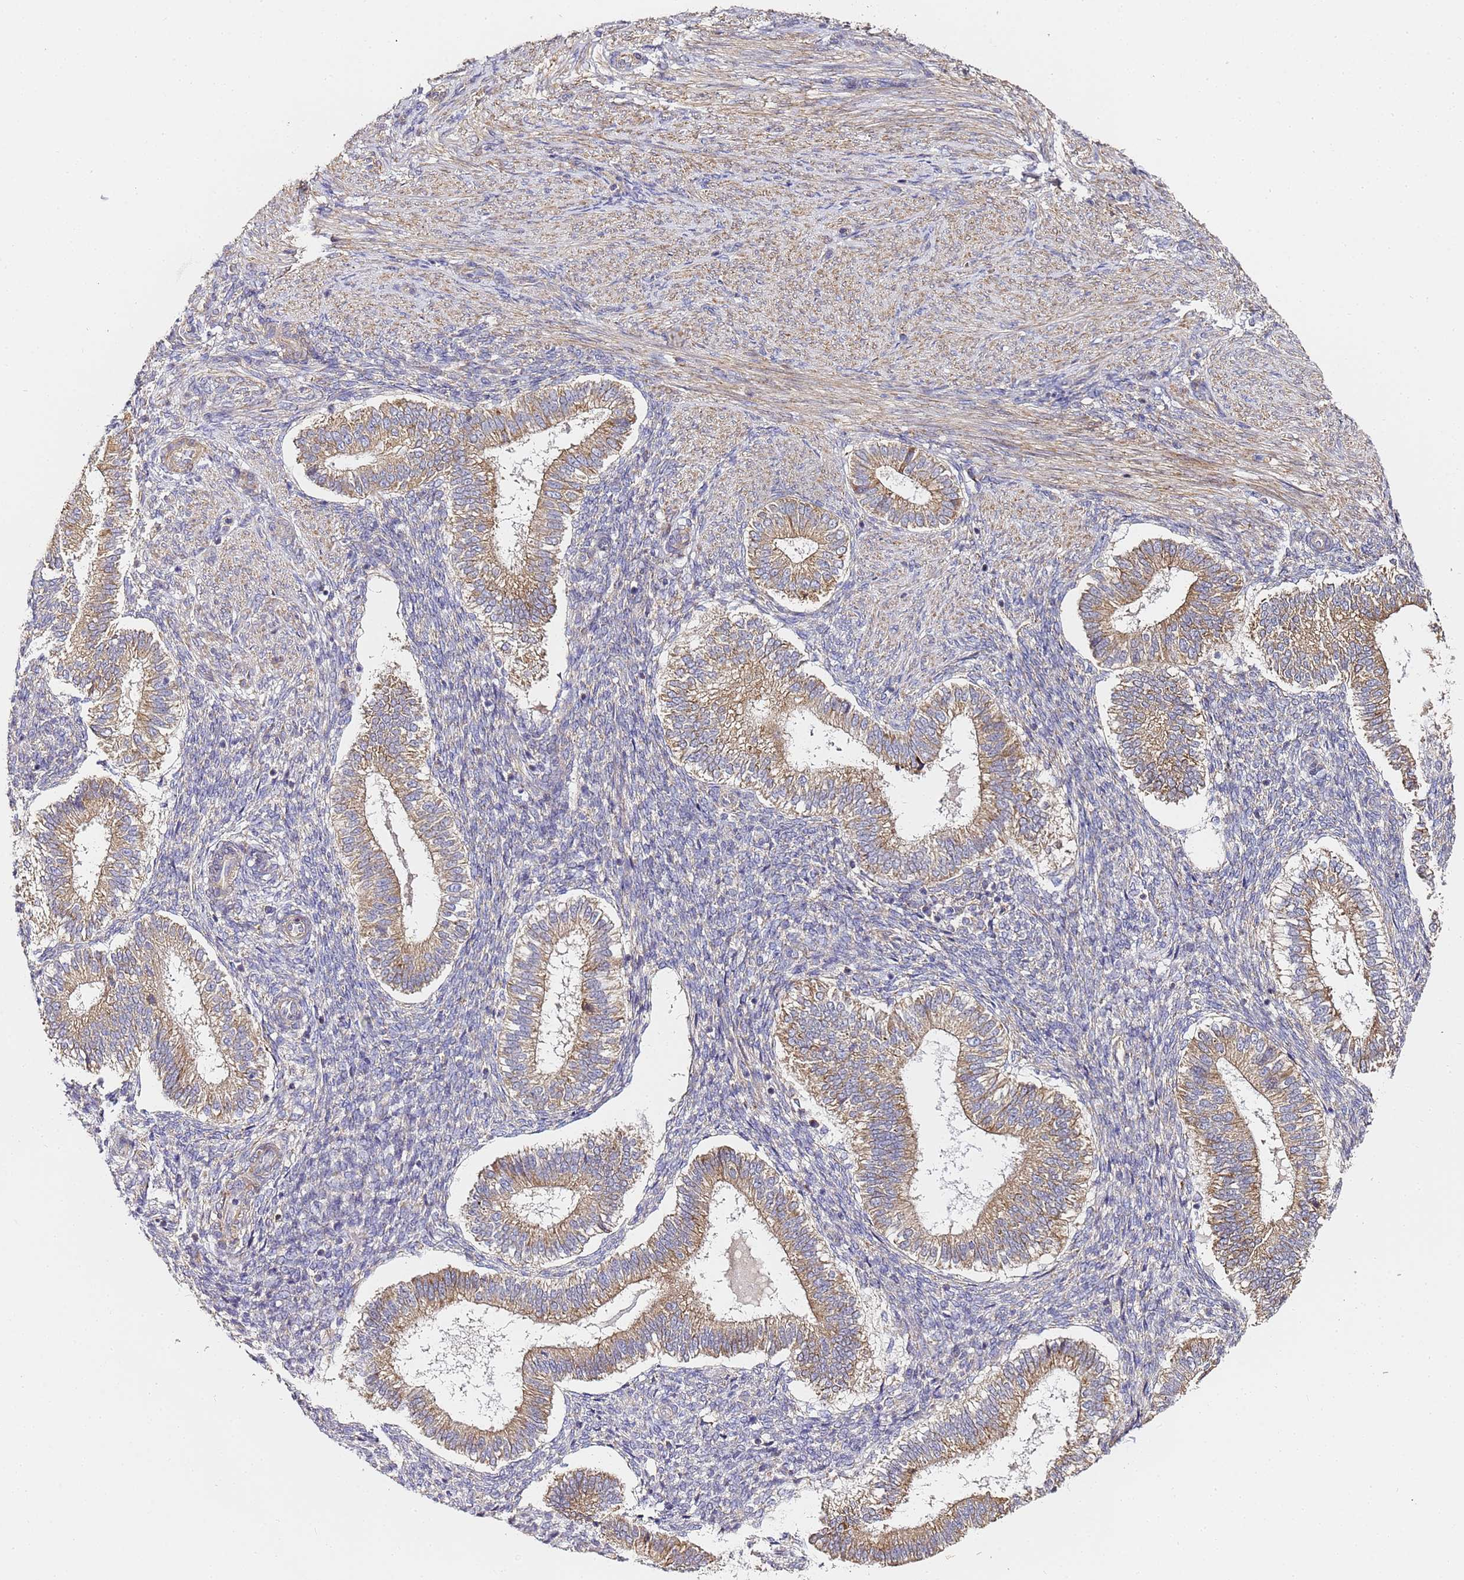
{"staining": {"intensity": "moderate", "quantity": "25%-75%", "location": "cytoplasmic/membranous"}, "tissue": "endometrium", "cell_type": "Cells in endometrial stroma", "image_type": "normal", "snomed": [{"axis": "morphology", "description": "Normal tissue, NOS"}, {"axis": "topography", "description": "Endometrium"}], "caption": "About 25%-75% of cells in endometrial stroma in unremarkable endometrium reveal moderate cytoplasmic/membranous protein positivity as visualized by brown immunohistochemical staining.", "gene": "RPL13A", "patient": {"sex": "female", "age": 25}}